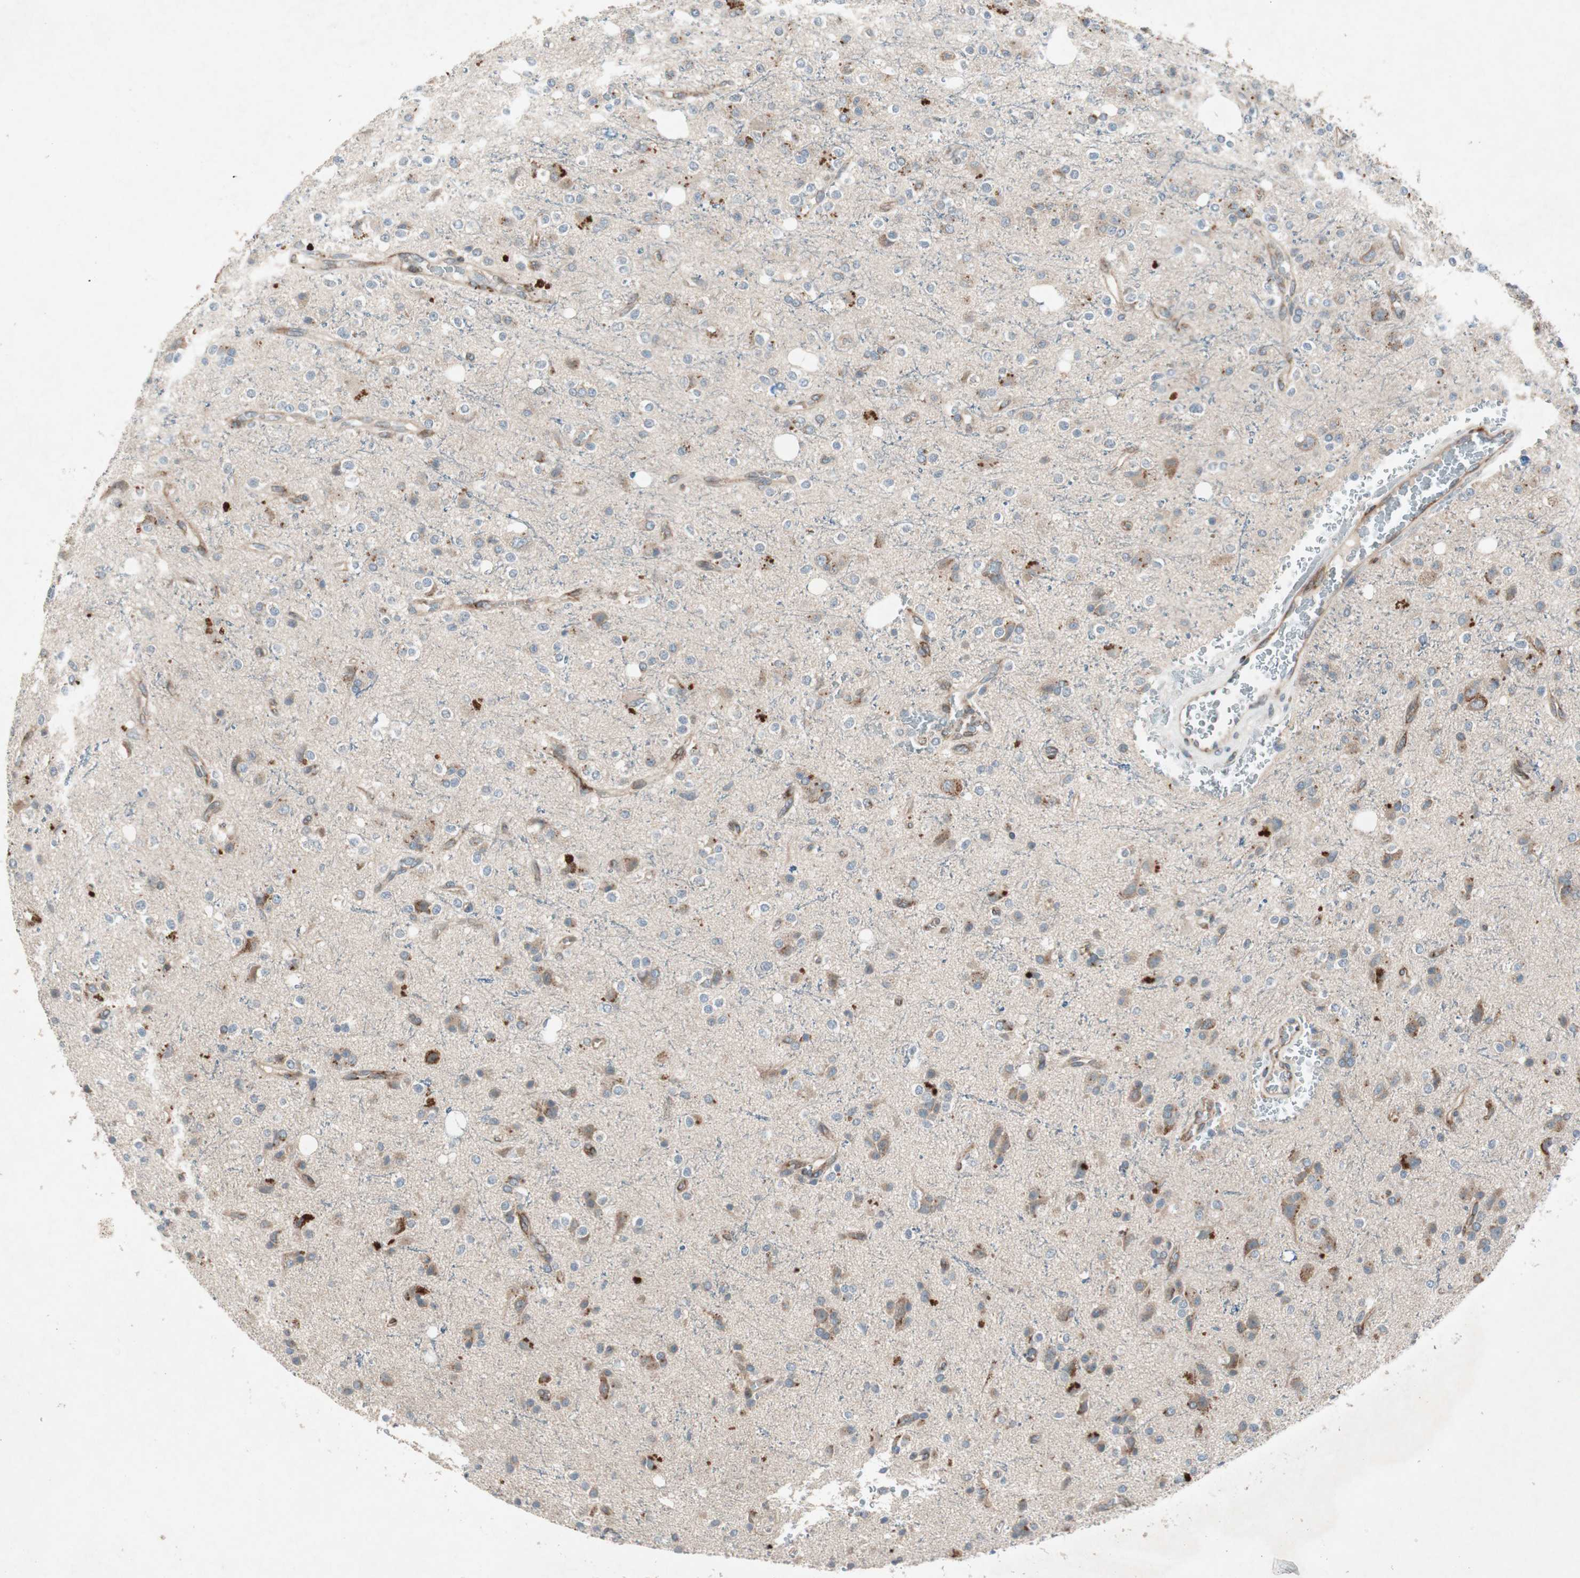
{"staining": {"intensity": "weak", "quantity": "25%-75%", "location": "cytoplasmic/membranous"}, "tissue": "glioma", "cell_type": "Tumor cells", "image_type": "cancer", "snomed": [{"axis": "morphology", "description": "Glioma, malignant, High grade"}, {"axis": "topography", "description": "Brain"}], "caption": "Brown immunohistochemical staining in glioma demonstrates weak cytoplasmic/membranous positivity in approximately 25%-75% of tumor cells.", "gene": "APOO", "patient": {"sex": "male", "age": 47}}